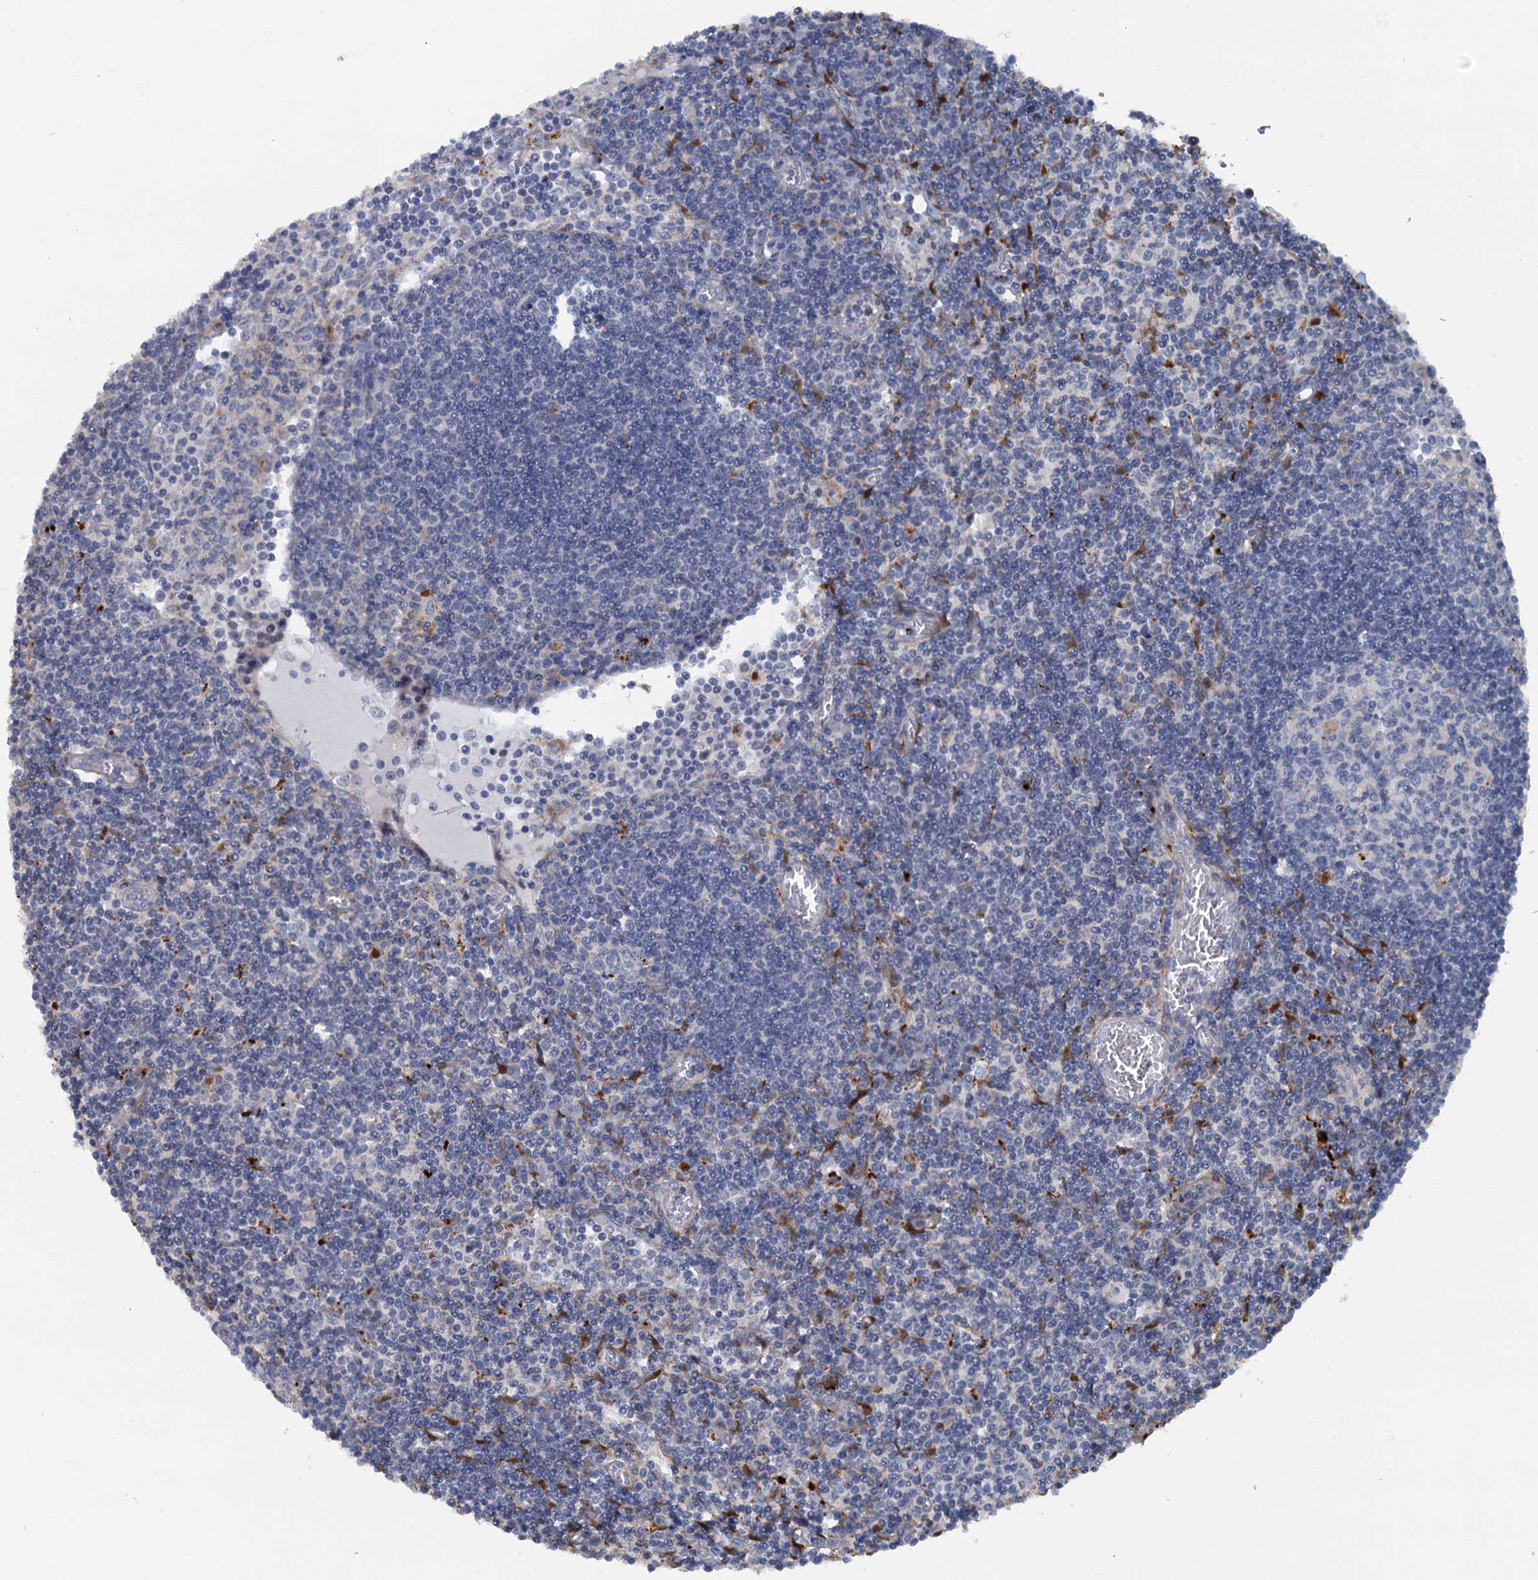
{"staining": {"intensity": "negative", "quantity": "none", "location": "none"}, "tissue": "lymph node", "cell_type": "Germinal center cells", "image_type": "normal", "snomed": [{"axis": "morphology", "description": "Normal tissue, NOS"}, {"axis": "topography", "description": "Lymph node"}], "caption": "Immunohistochemistry photomicrograph of unremarkable human lymph node stained for a protein (brown), which shows no staining in germinal center cells. (DAB (3,3'-diaminobenzidine) IHC with hematoxylin counter stain).", "gene": "POGLUT3", "patient": {"sex": "female", "age": 55}}